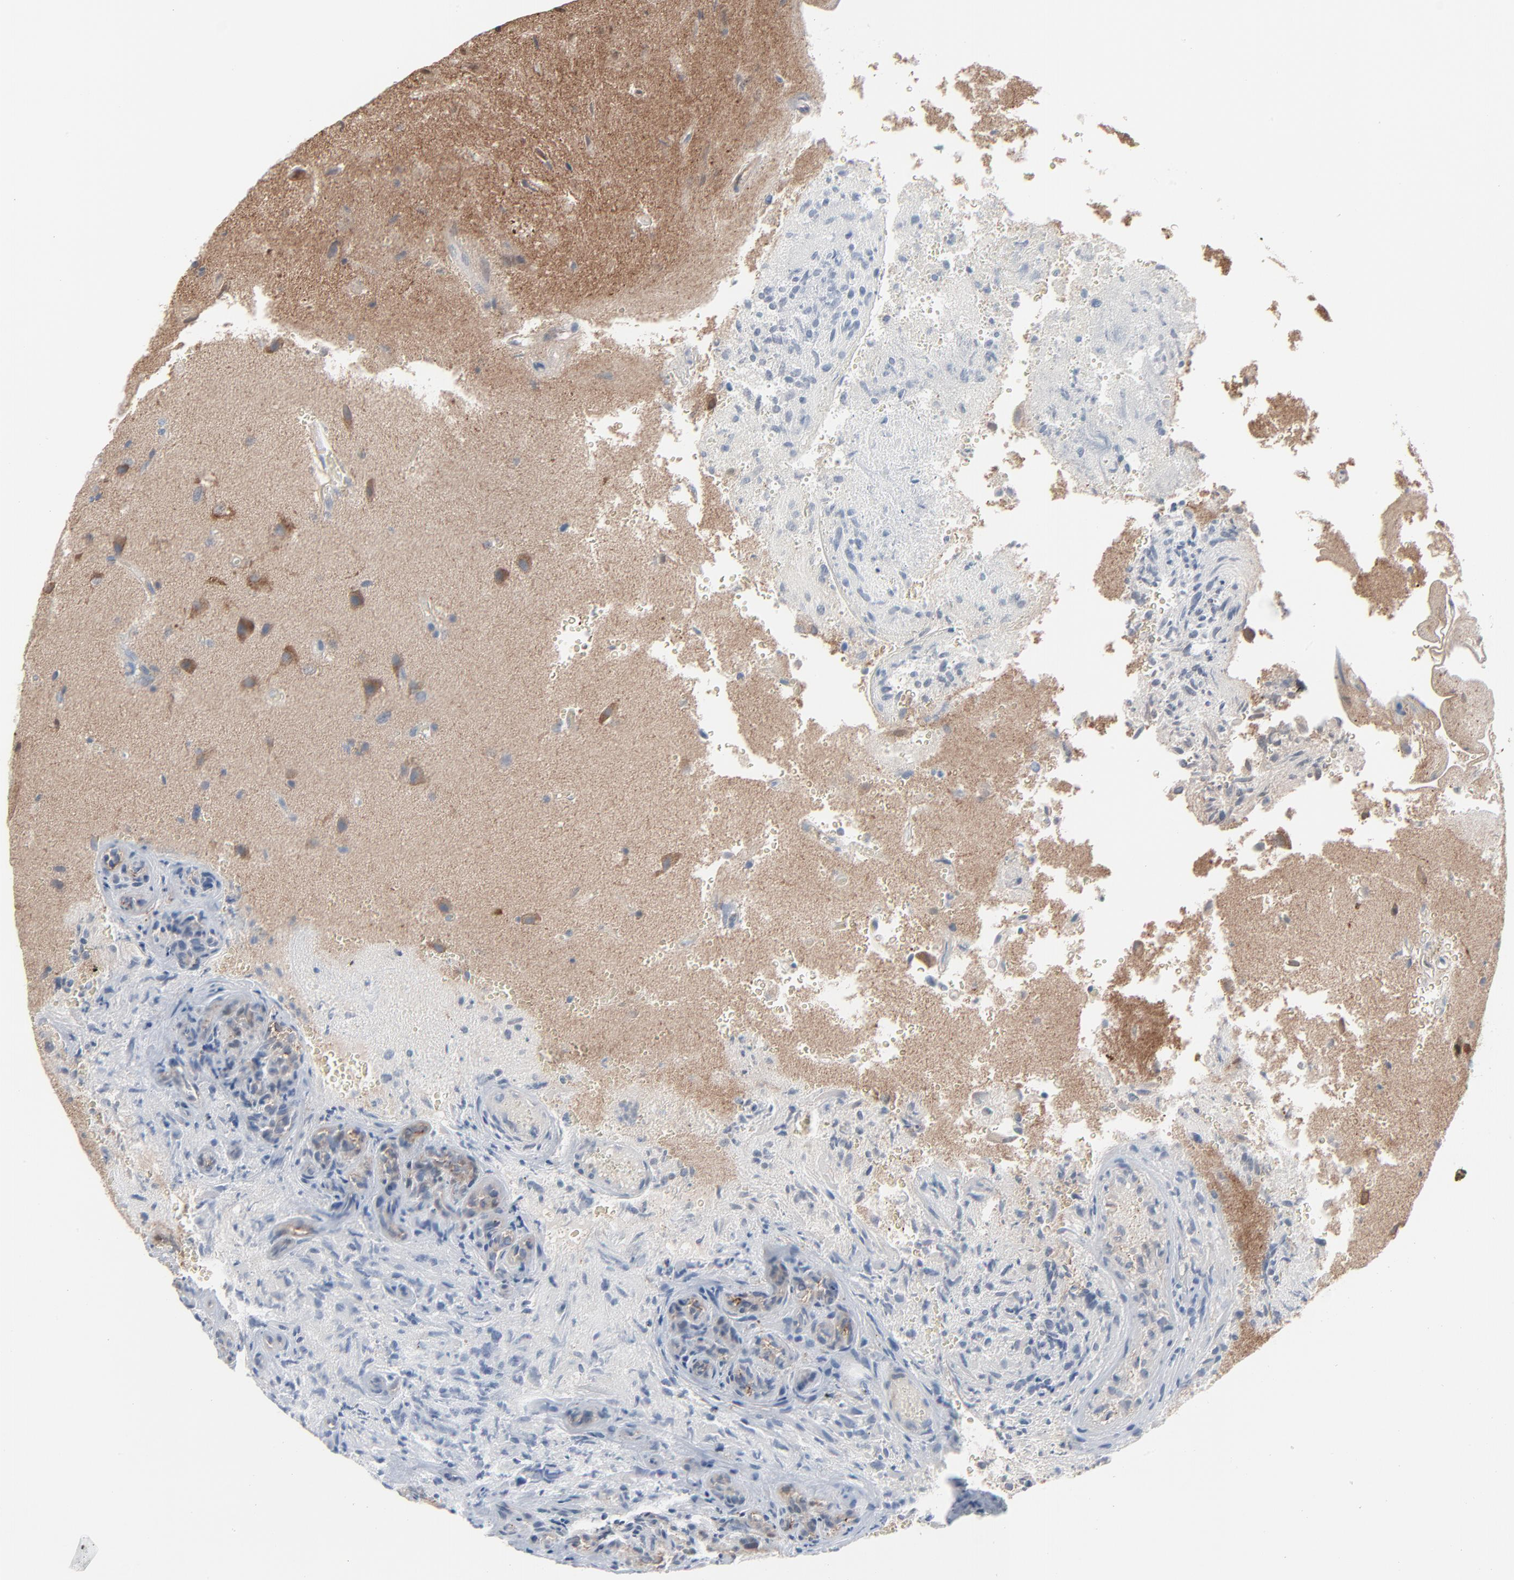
{"staining": {"intensity": "strong", "quantity": "<25%", "location": "cytoplasmic/membranous"}, "tissue": "glioma", "cell_type": "Tumor cells", "image_type": "cancer", "snomed": [{"axis": "morphology", "description": "Normal tissue, NOS"}, {"axis": "morphology", "description": "Glioma, malignant, High grade"}, {"axis": "topography", "description": "Cerebral cortex"}], "caption": "Immunohistochemical staining of high-grade glioma (malignant) shows medium levels of strong cytoplasmic/membranous positivity in approximately <25% of tumor cells. Nuclei are stained in blue.", "gene": "OPTN", "patient": {"sex": "male", "age": 75}}